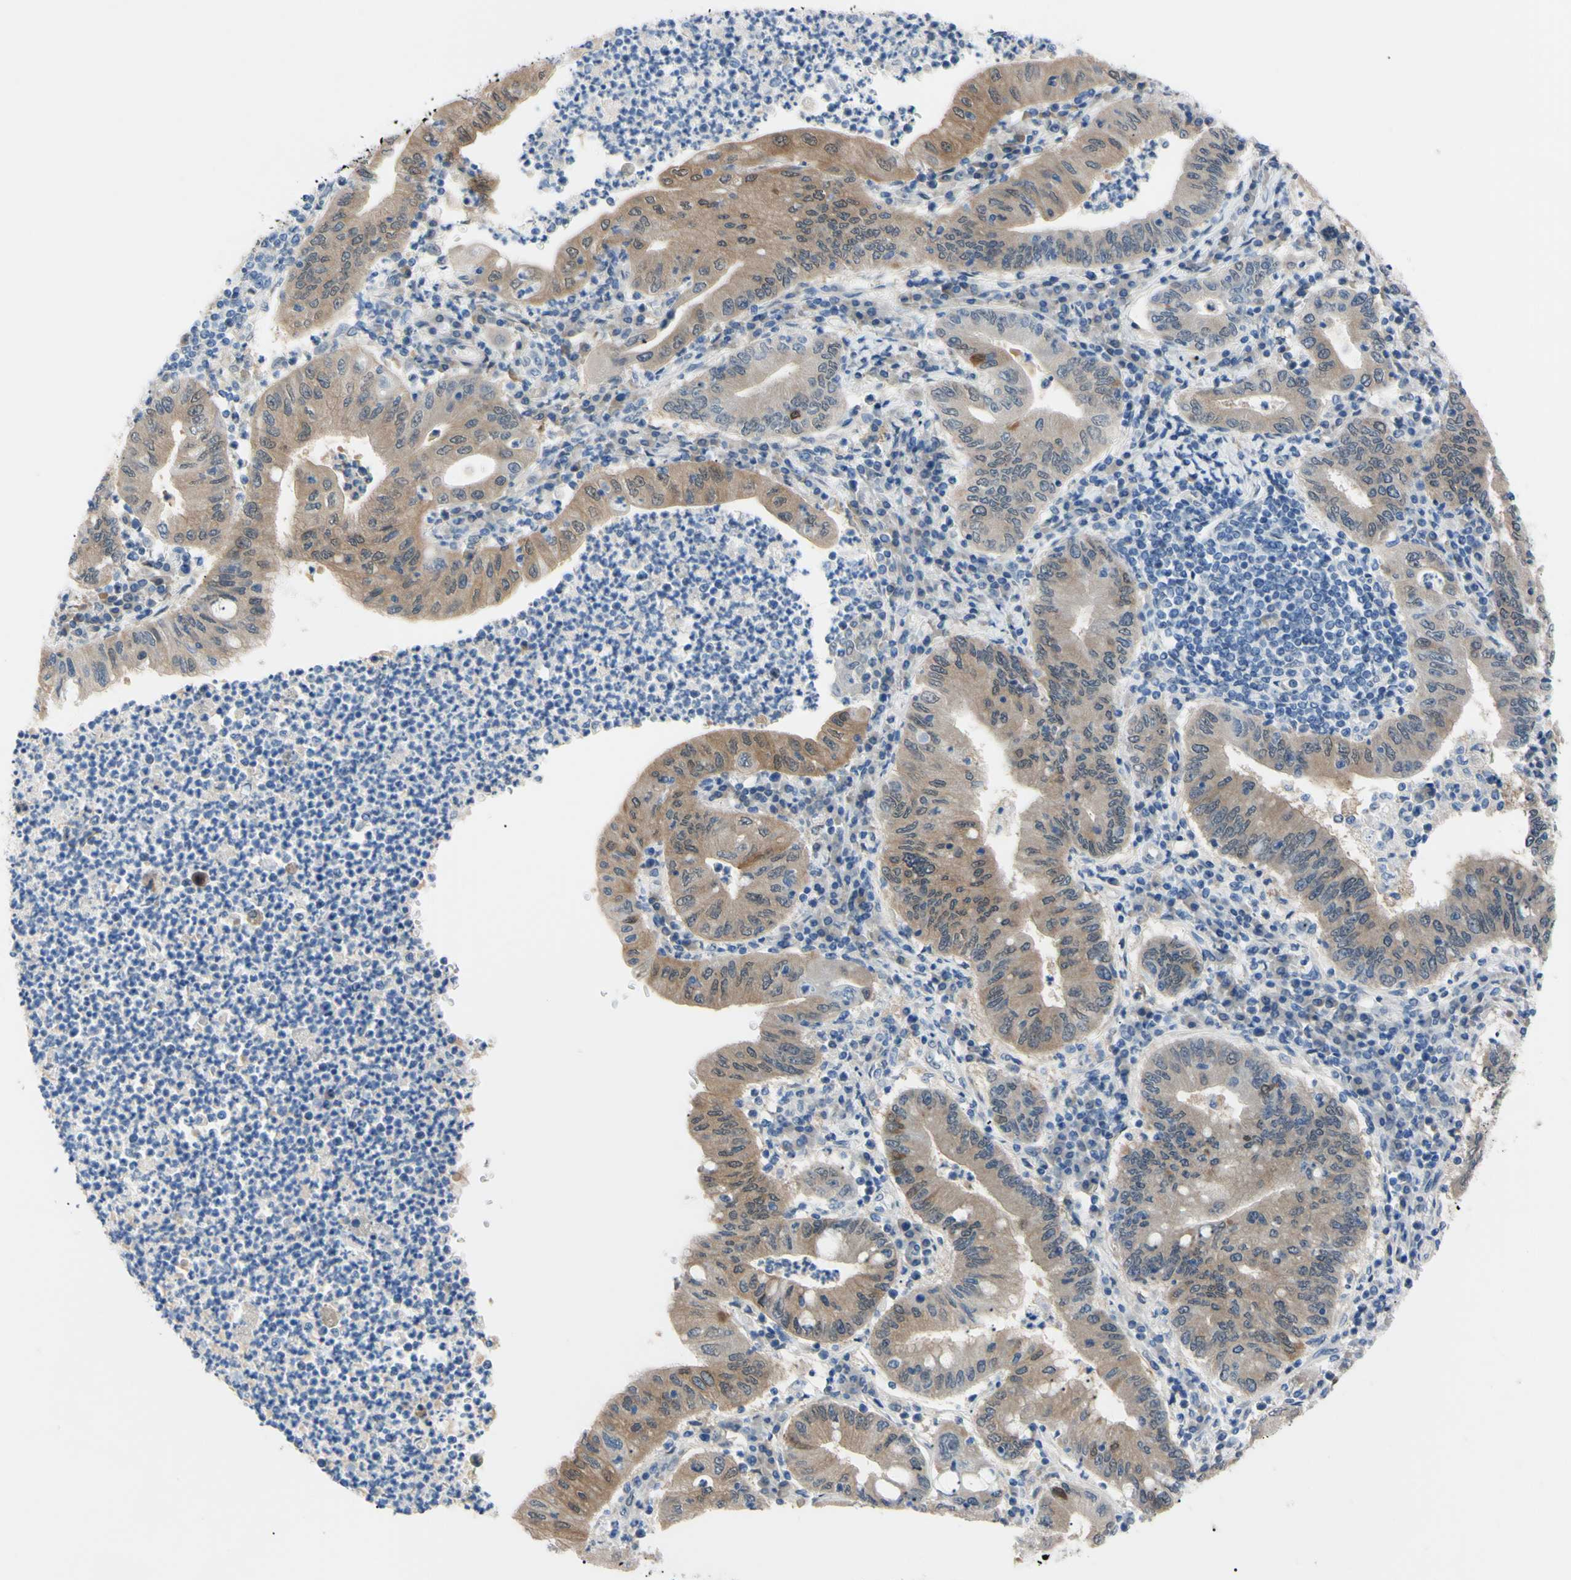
{"staining": {"intensity": "moderate", "quantity": "25%-75%", "location": "cytoplasmic/membranous"}, "tissue": "stomach cancer", "cell_type": "Tumor cells", "image_type": "cancer", "snomed": [{"axis": "morphology", "description": "Normal tissue, NOS"}, {"axis": "morphology", "description": "Adenocarcinoma, NOS"}, {"axis": "topography", "description": "Esophagus"}, {"axis": "topography", "description": "Stomach, upper"}, {"axis": "topography", "description": "Peripheral nerve tissue"}], "caption": "Immunohistochemistry (IHC) staining of adenocarcinoma (stomach), which reveals medium levels of moderate cytoplasmic/membranous staining in about 25%-75% of tumor cells indicating moderate cytoplasmic/membranous protein positivity. The staining was performed using DAB (brown) for protein detection and nuclei were counterstained in hematoxylin (blue).", "gene": "NOL3", "patient": {"sex": "male", "age": 62}}